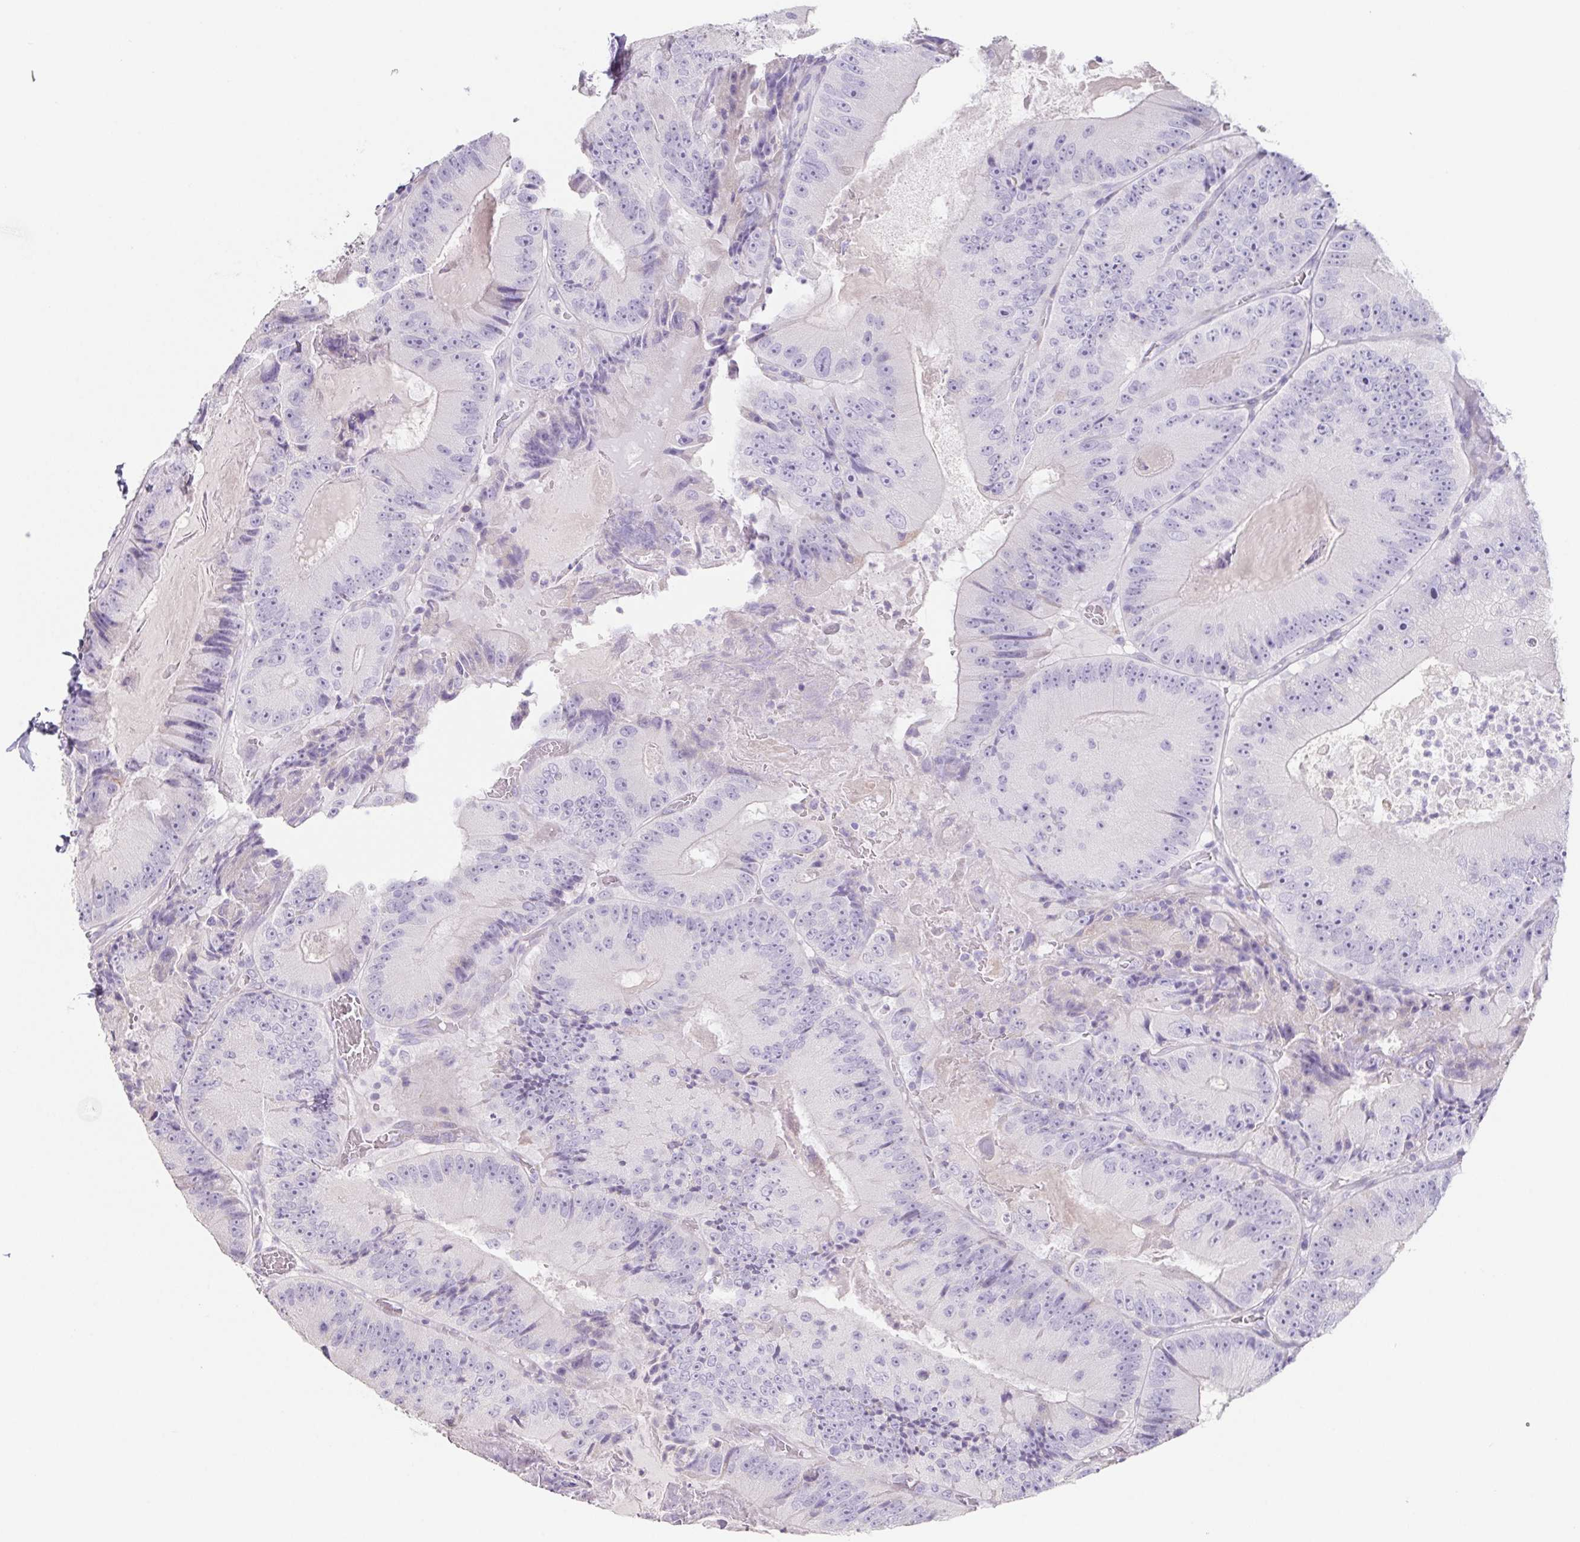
{"staining": {"intensity": "negative", "quantity": "none", "location": "none"}, "tissue": "colorectal cancer", "cell_type": "Tumor cells", "image_type": "cancer", "snomed": [{"axis": "morphology", "description": "Adenocarcinoma, NOS"}, {"axis": "topography", "description": "Colon"}], "caption": "Tumor cells are negative for protein expression in human adenocarcinoma (colorectal).", "gene": "HDGFL1", "patient": {"sex": "female", "age": 86}}